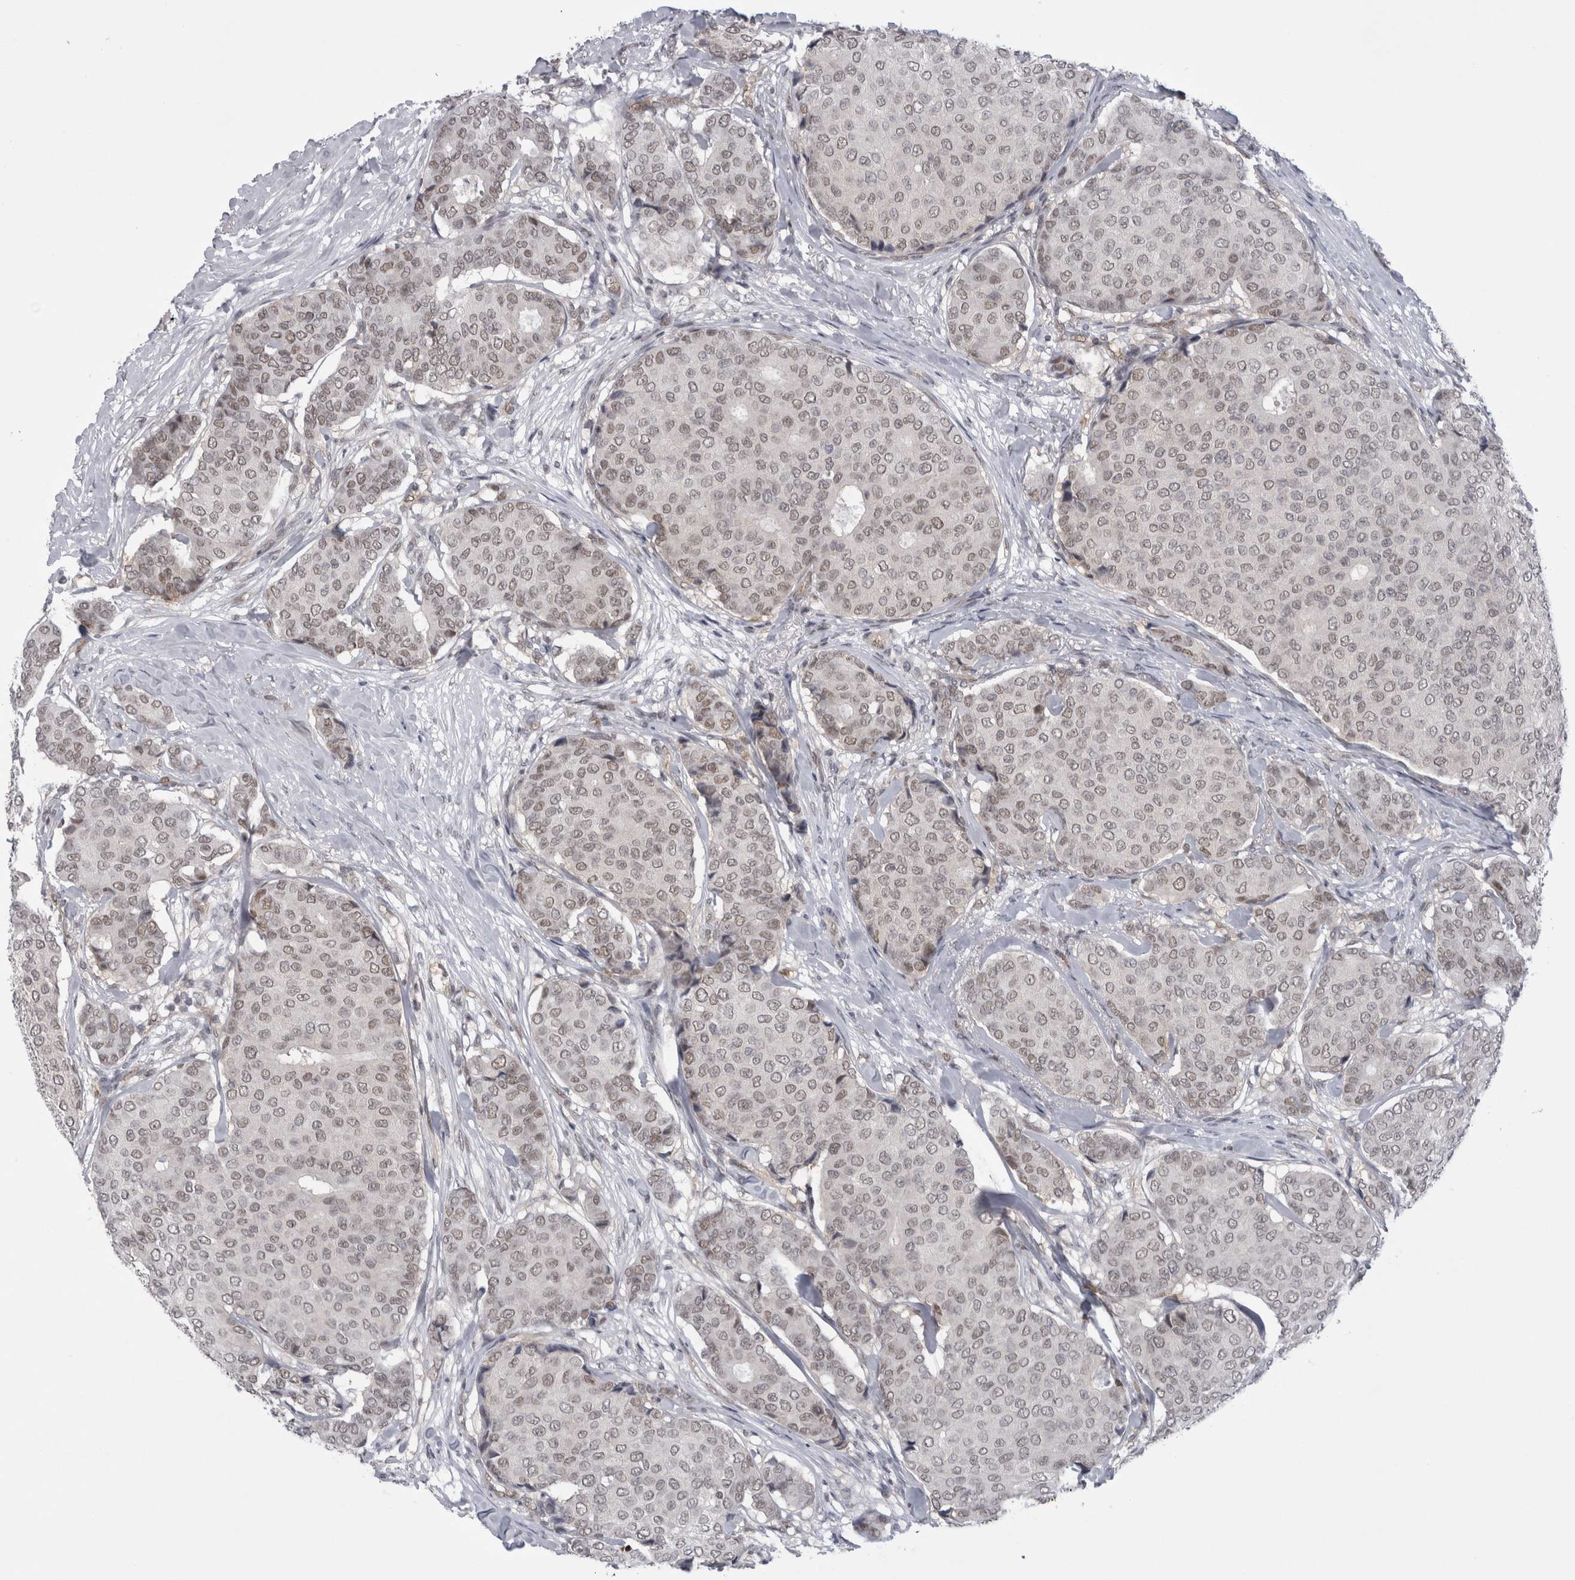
{"staining": {"intensity": "weak", "quantity": ">75%", "location": "nuclear"}, "tissue": "breast cancer", "cell_type": "Tumor cells", "image_type": "cancer", "snomed": [{"axis": "morphology", "description": "Duct carcinoma"}, {"axis": "topography", "description": "Breast"}], "caption": "A brown stain labels weak nuclear staining of a protein in human invasive ductal carcinoma (breast) tumor cells.", "gene": "PSMB2", "patient": {"sex": "female", "age": 75}}